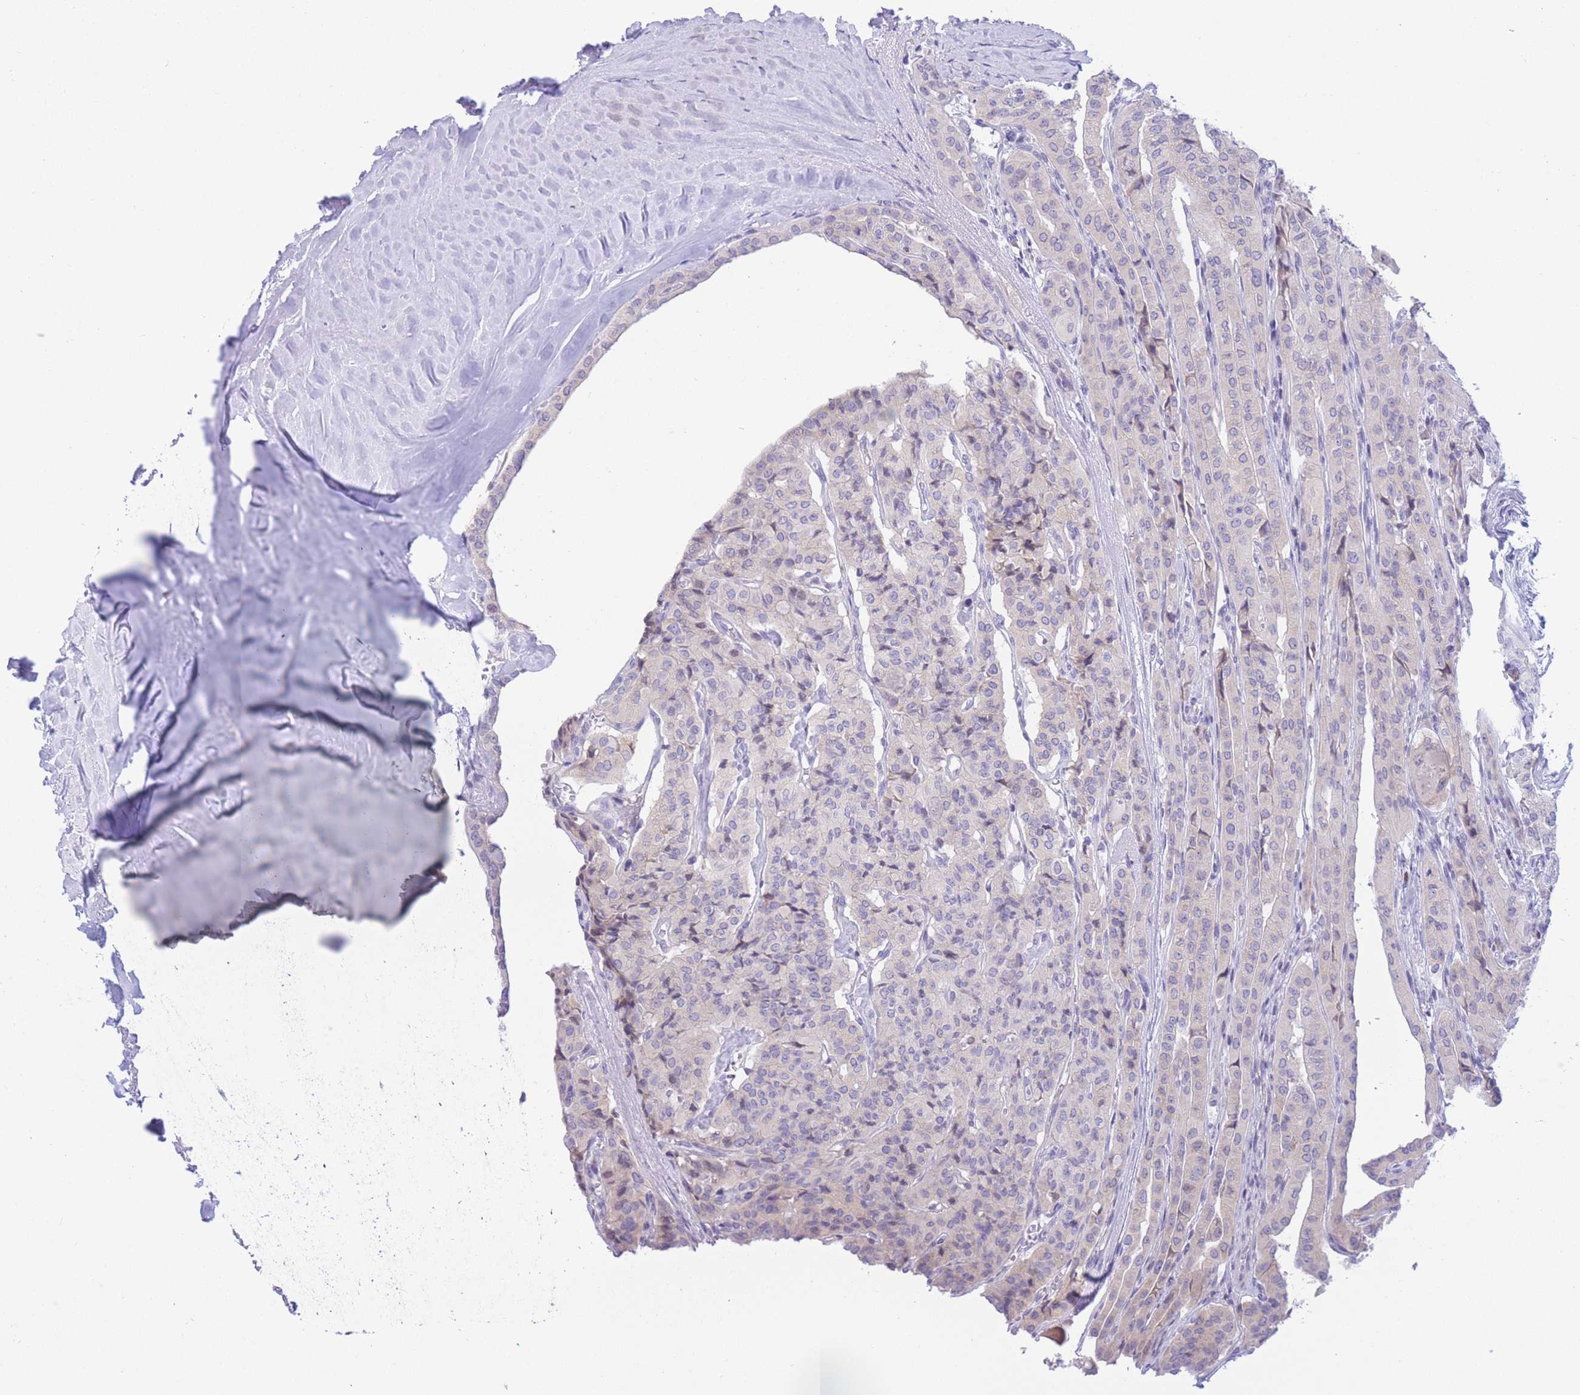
{"staining": {"intensity": "negative", "quantity": "none", "location": "none"}, "tissue": "thyroid cancer", "cell_type": "Tumor cells", "image_type": "cancer", "snomed": [{"axis": "morphology", "description": "Papillary adenocarcinoma, NOS"}, {"axis": "topography", "description": "Thyroid gland"}], "caption": "Immunohistochemical staining of papillary adenocarcinoma (thyroid) demonstrates no significant expression in tumor cells. Nuclei are stained in blue.", "gene": "RPL39L", "patient": {"sex": "female", "age": 59}}